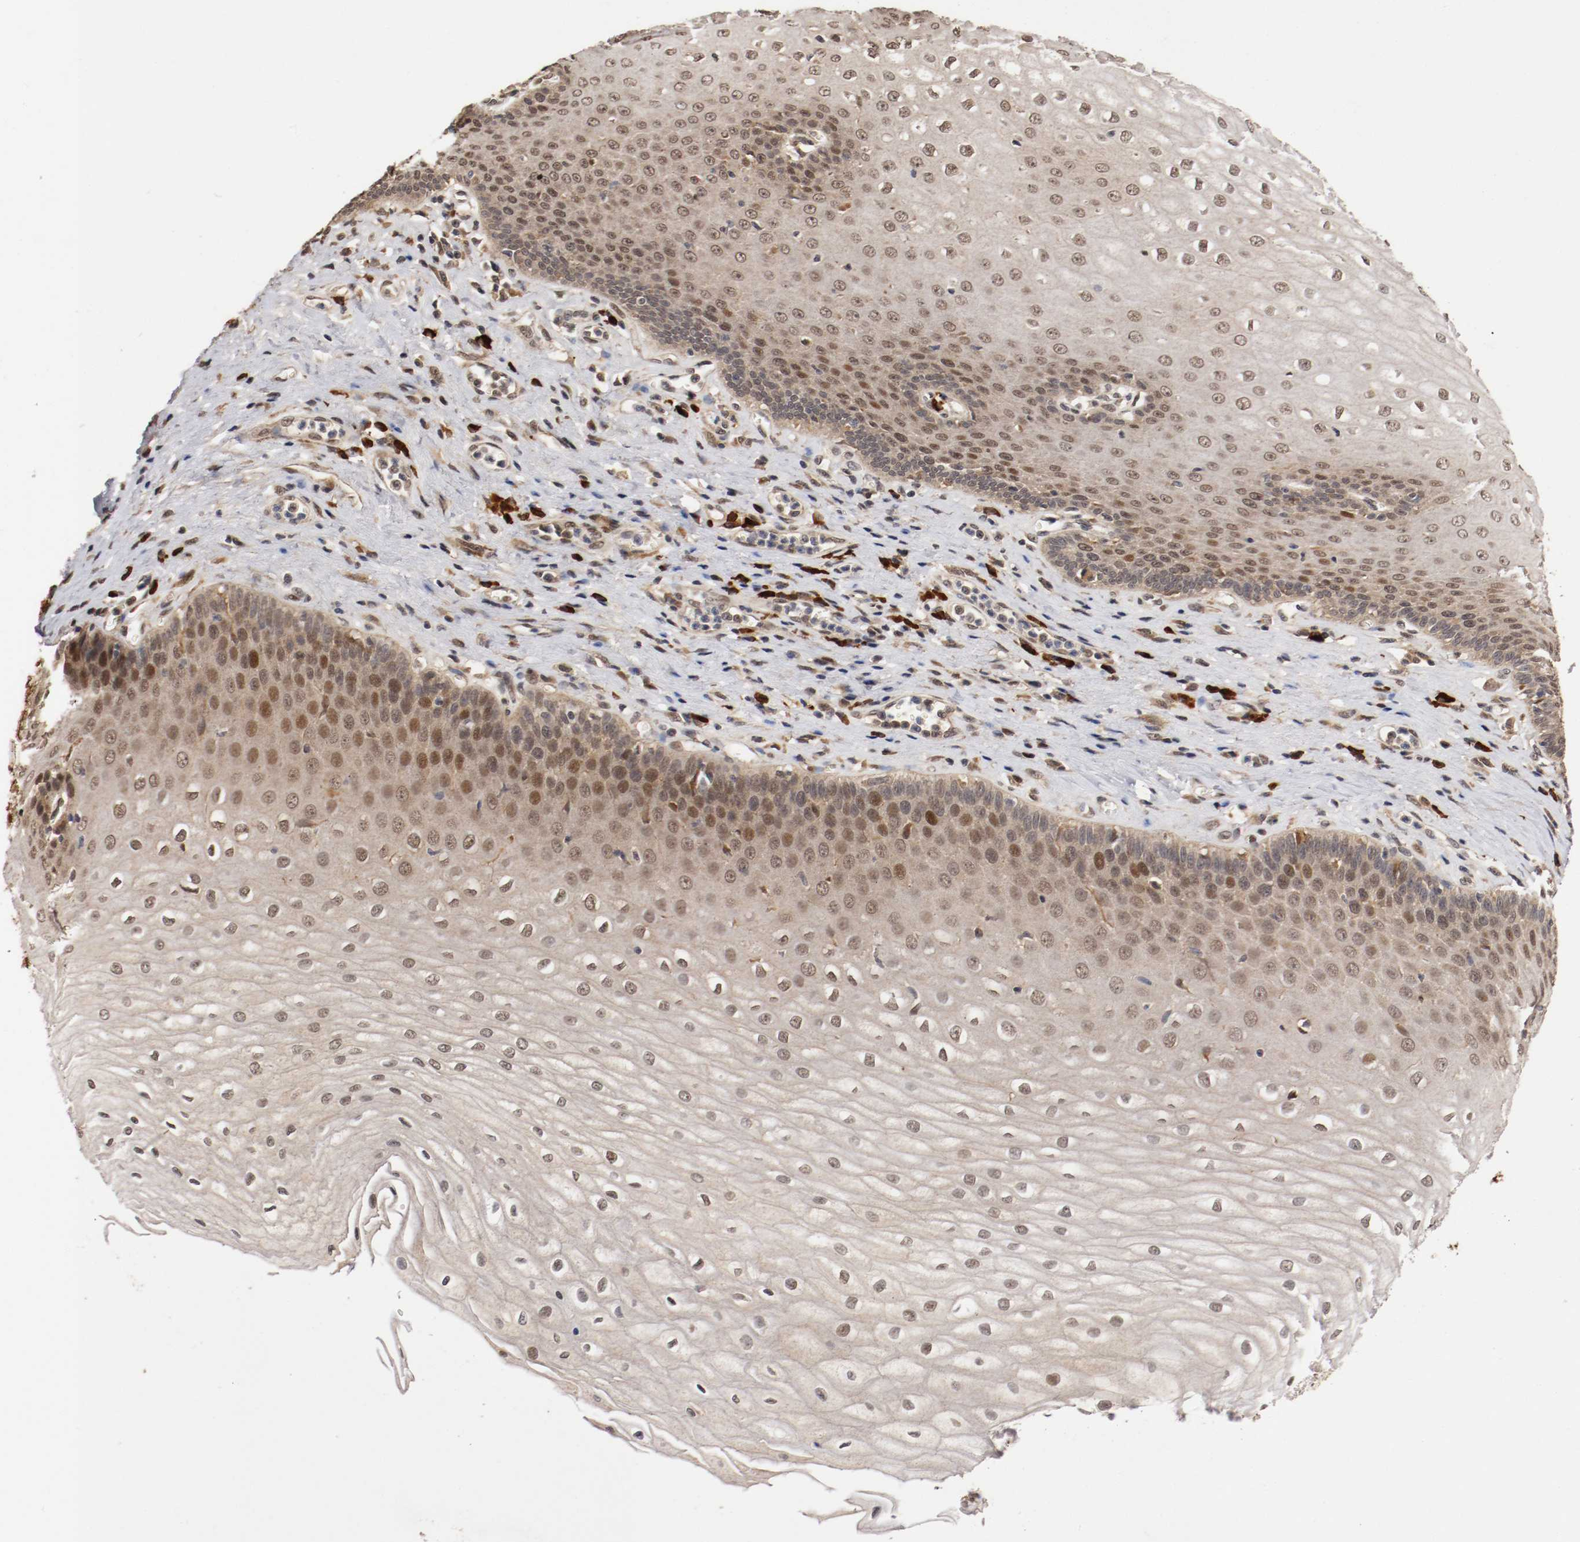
{"staining": {"intensity": "moderate", "quantity": ">75%", "location": "cytoplasmic/membranous,nuclear"}, "tissue": "esophagus", "cell_type": "Squamous epithelial cells", "image_type": "normal", "snomed": [{"axis": "morphology", "description": "Normal tissue, NOS"}, {"axis": "morphology", "description": "Squamous cell carcinoma, NOS"}, {"axis": "topography", "description": "Esophagus"}], "caption": "Approximately >75% of squamous epithelial cells in benign esophagus demonstrate moderate cytoplasmic/membranous,nuclear protein positivity as visualized by brown immunohistochemical staining.", "gene": "DNMT3B", "patient": {"sex": "male", "age": 65}}